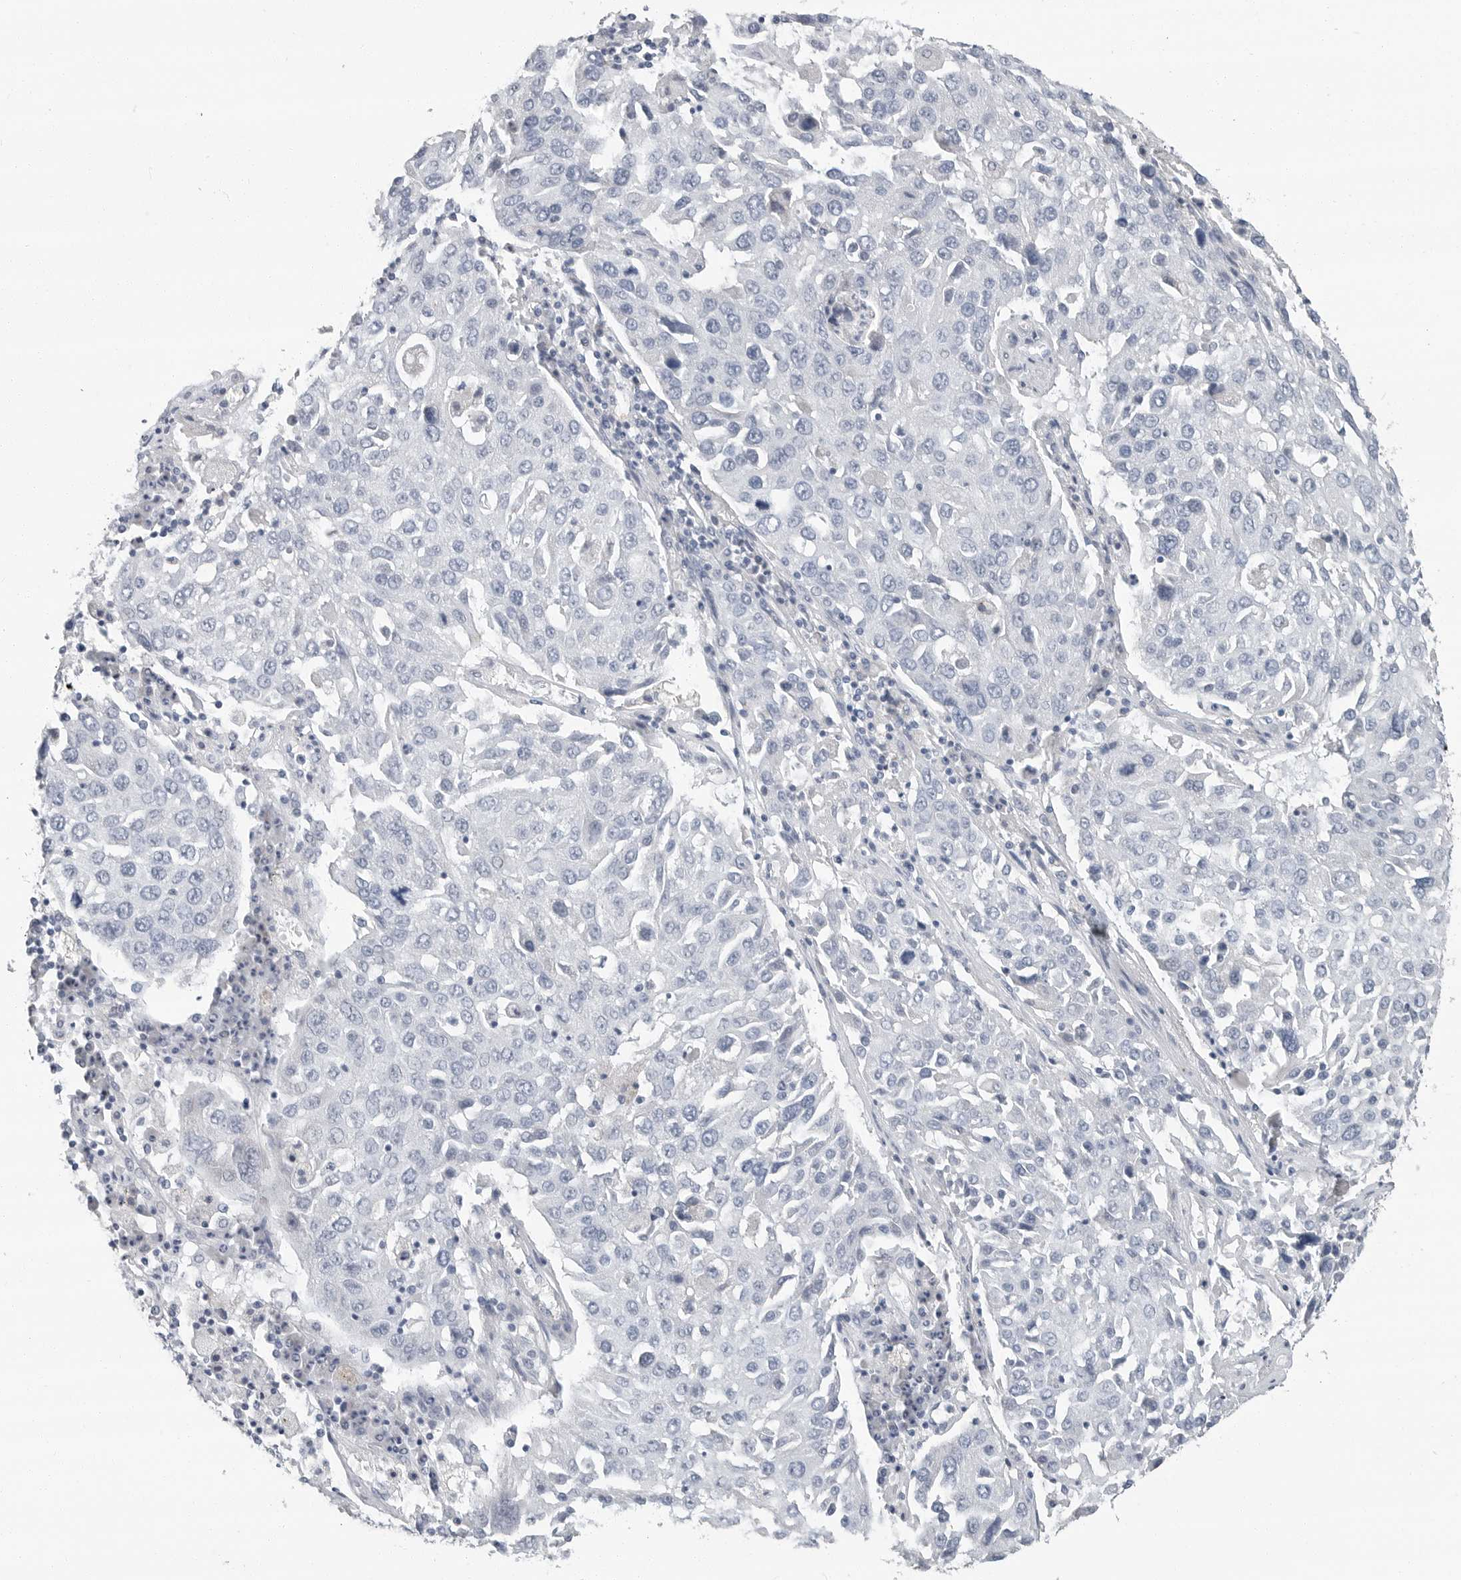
{"staining": {"intensity": "negative", "quantity": "none", "location": "none"}, "tissue": "lung cancer", "cell_type": "Tumor cells", "image_type": "cancer", "snomed": [{"axis": "morphology", "description": "Squamous cell carcinoma, NOS"}, {"axis": "topography", "description": "Lung"}], "caption": "This is an immunohistochemistry (IHC) micrograph of lung cancer (squamous cell carcinoma). There is no positivity in tumor cells.", "gene": "PLN", "patient": {"sex": "male", "age": 65}}